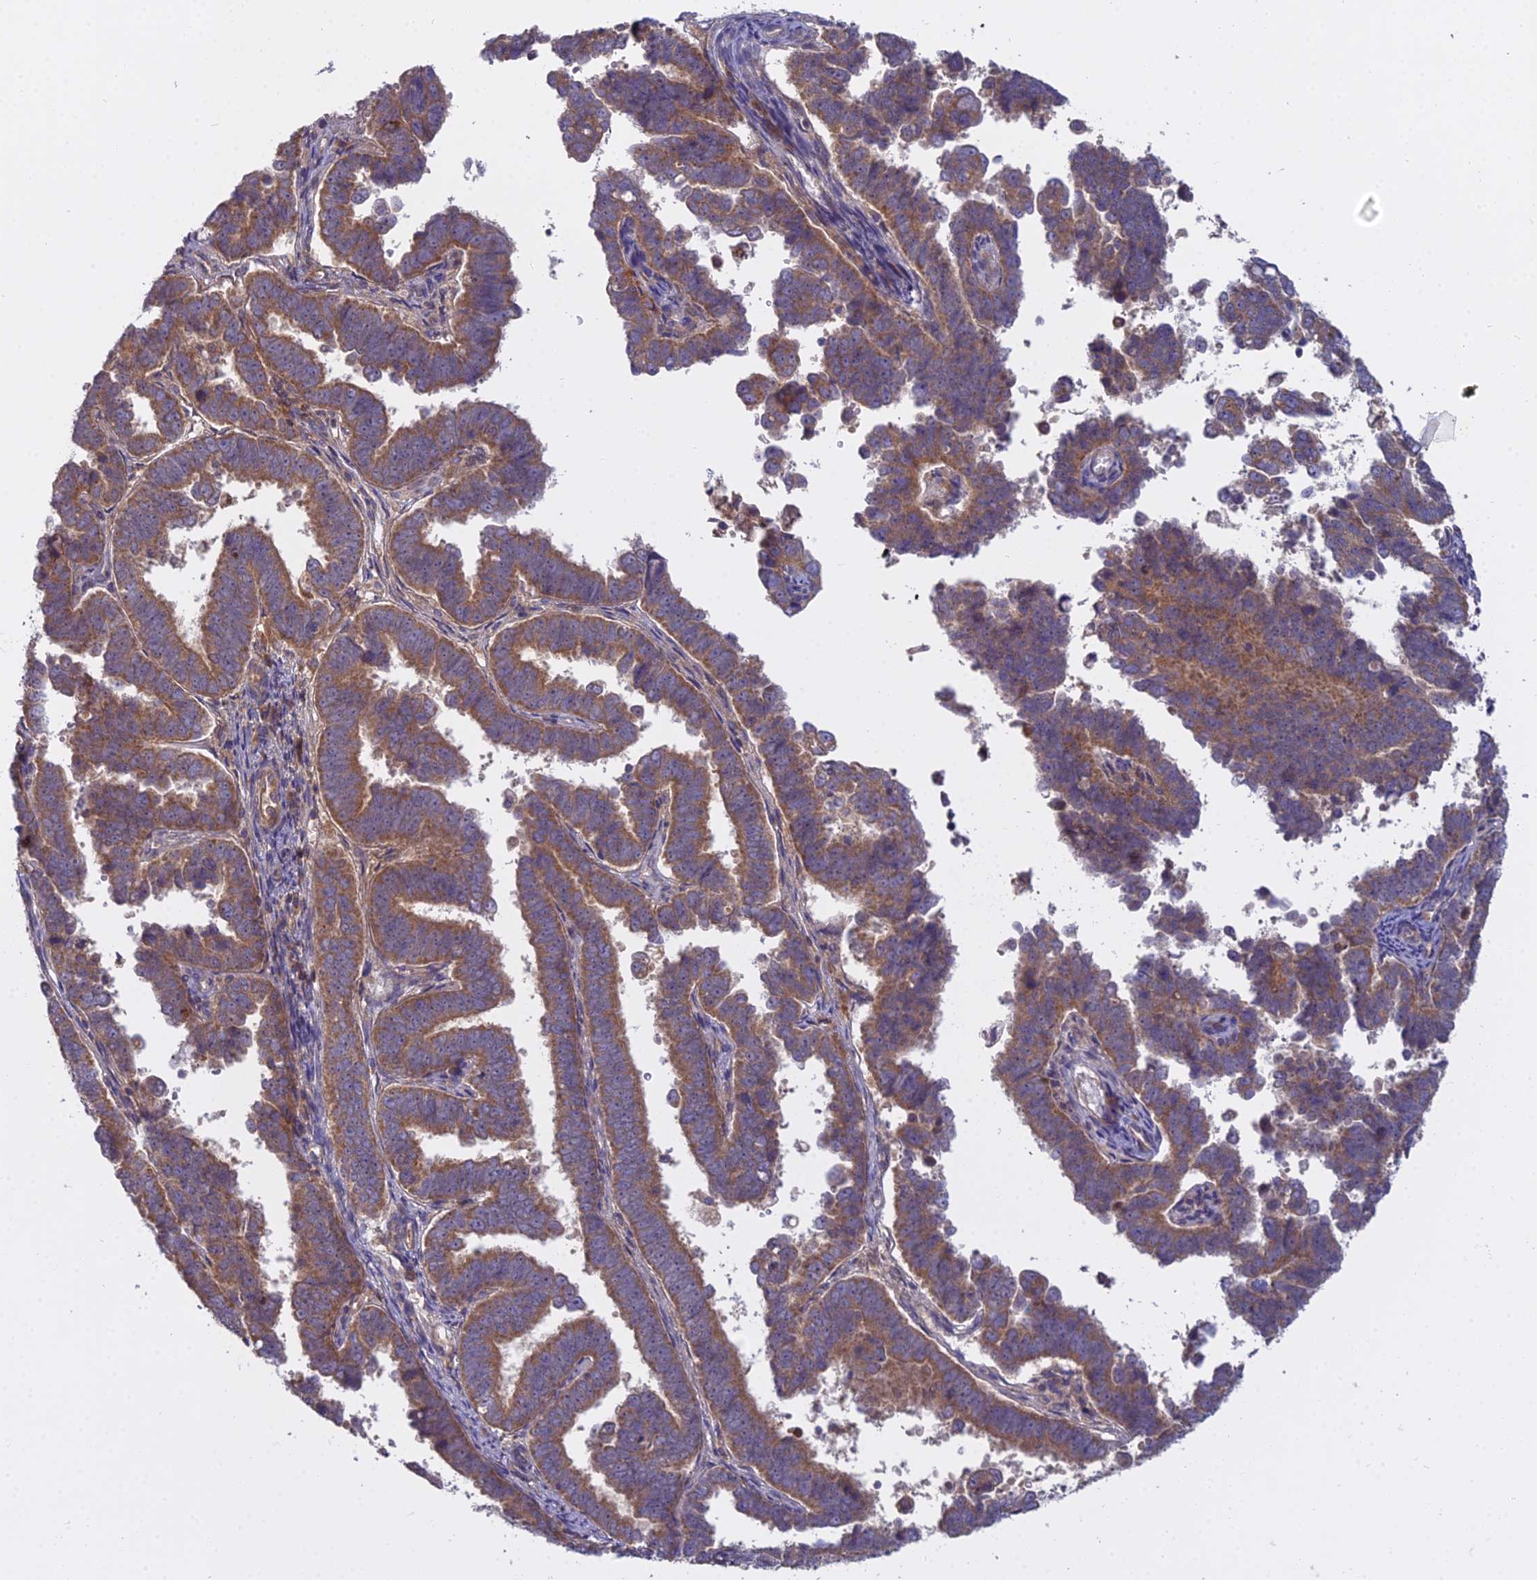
{"staining": {"intensity": "moderate", "quantity": ">75%", "location": "cytoplasmic/membranous"}, "tissue": "endometrial cancer", "cell_type": "Tumor cells", "image_type": "cancer", "snomed": [{"axis": "morphology", "description": "Adenocarcinoma, NOS"}, {"axis": "topography", "description": "Endometrium"}], "caption": "DAB immunohistochemical staining of human endometrial cancer displays moderate cytoplasmic/membranous protein expression in approximately >75% of tumor cells.", "gene": "CCDC167", "patient": {"sex": "female", "age": 75}}